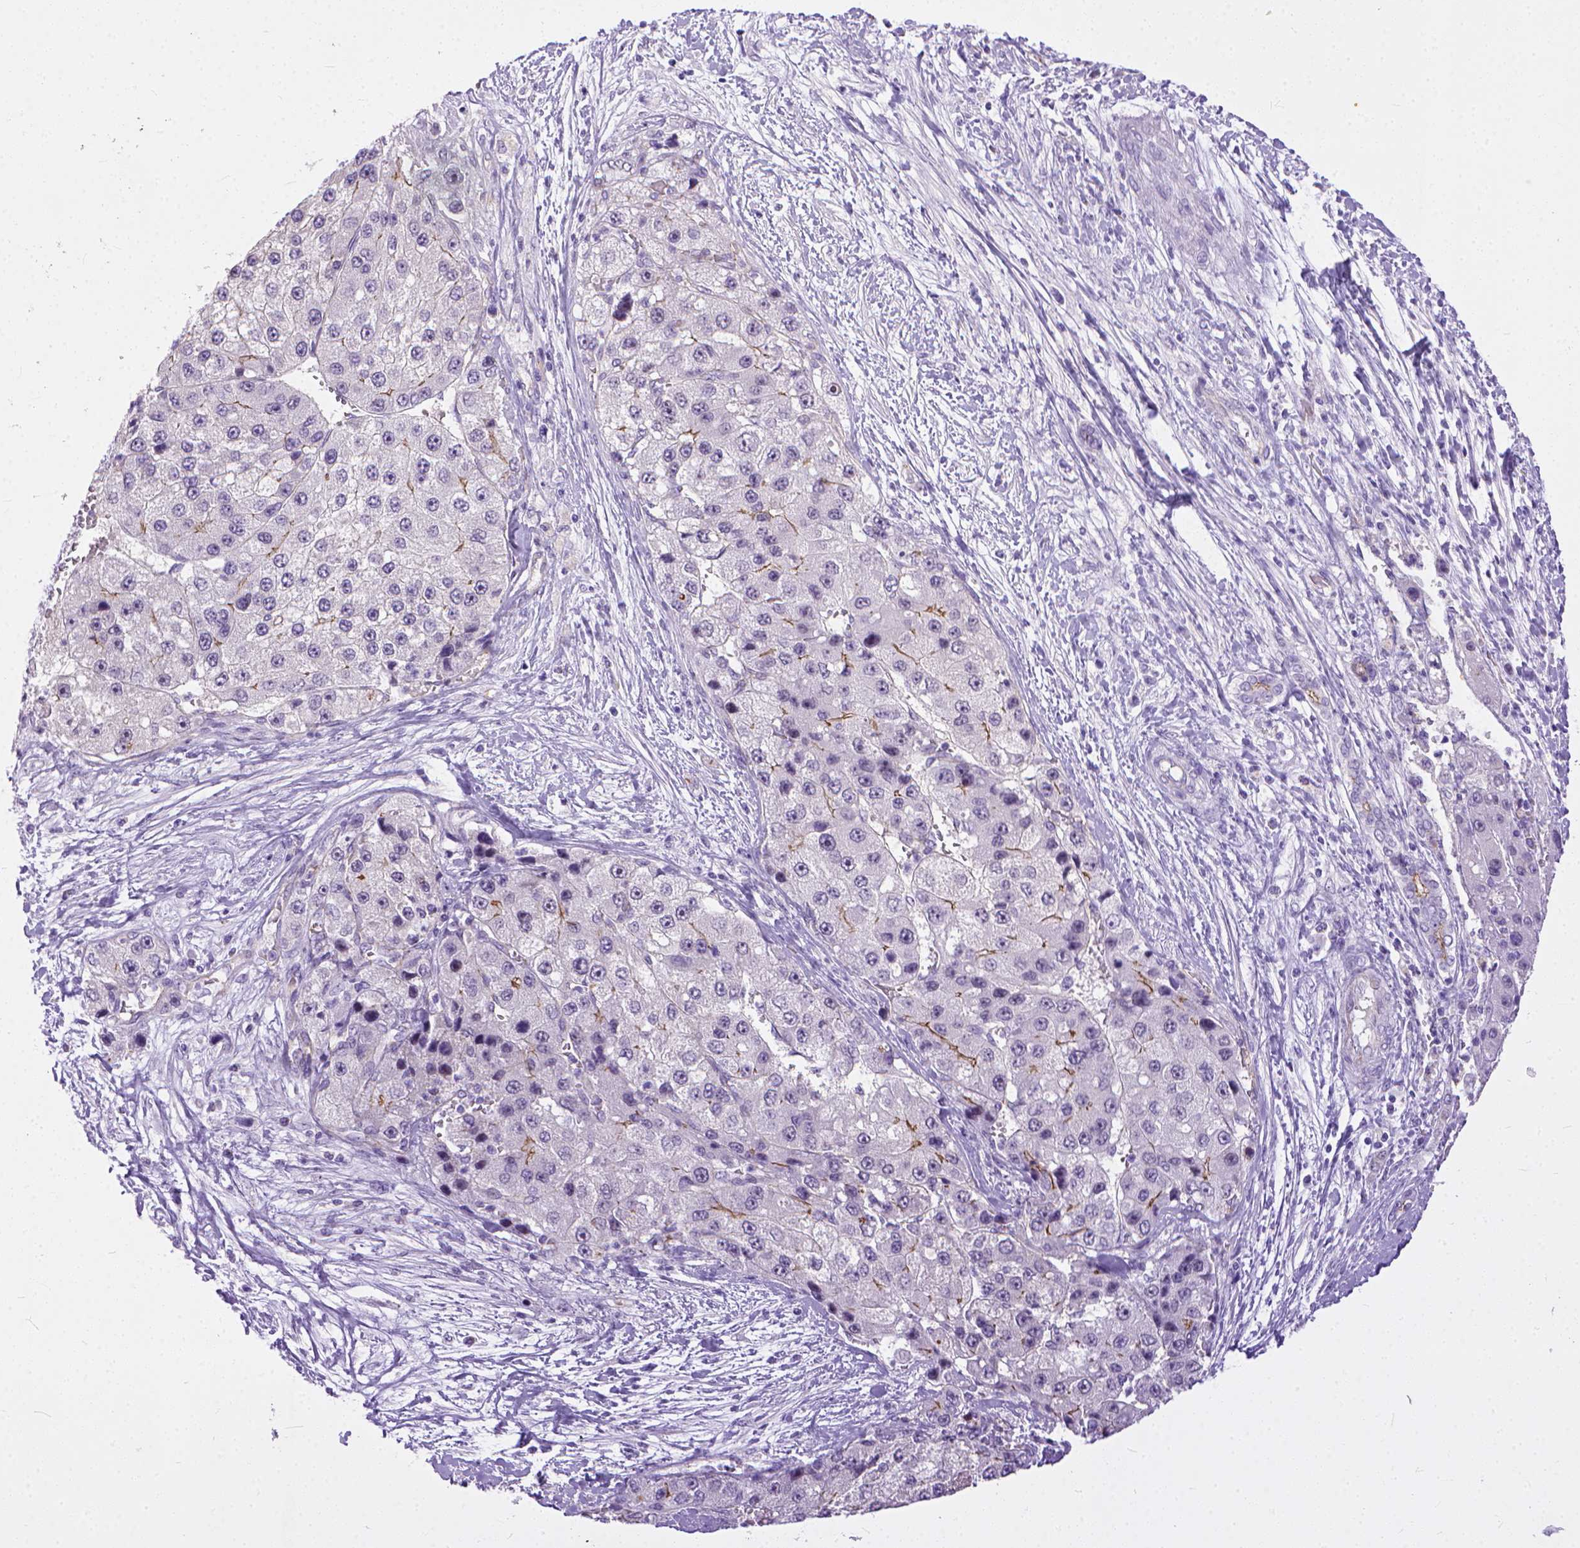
{"staining": {"intensity": "moderate", "quantity": "<25%", "location": "cytoplasmic/membranous"}, "tissue": "liver cancer", "cell_type": "Tumor cells", "image_type": "cancer", "snomed": [{"axis": "morphology", "description": "Carcinoma, Hepatocellular, NOS"}, {"axis": "topography", "description": "Liver"}], "caption": "Hepatocellular carcinoma (liver) stained with a protein marker shows moderate staining in tumor cells.", "gene": "ADGRF1", "patient": {"sex": "female", "age": 73}}